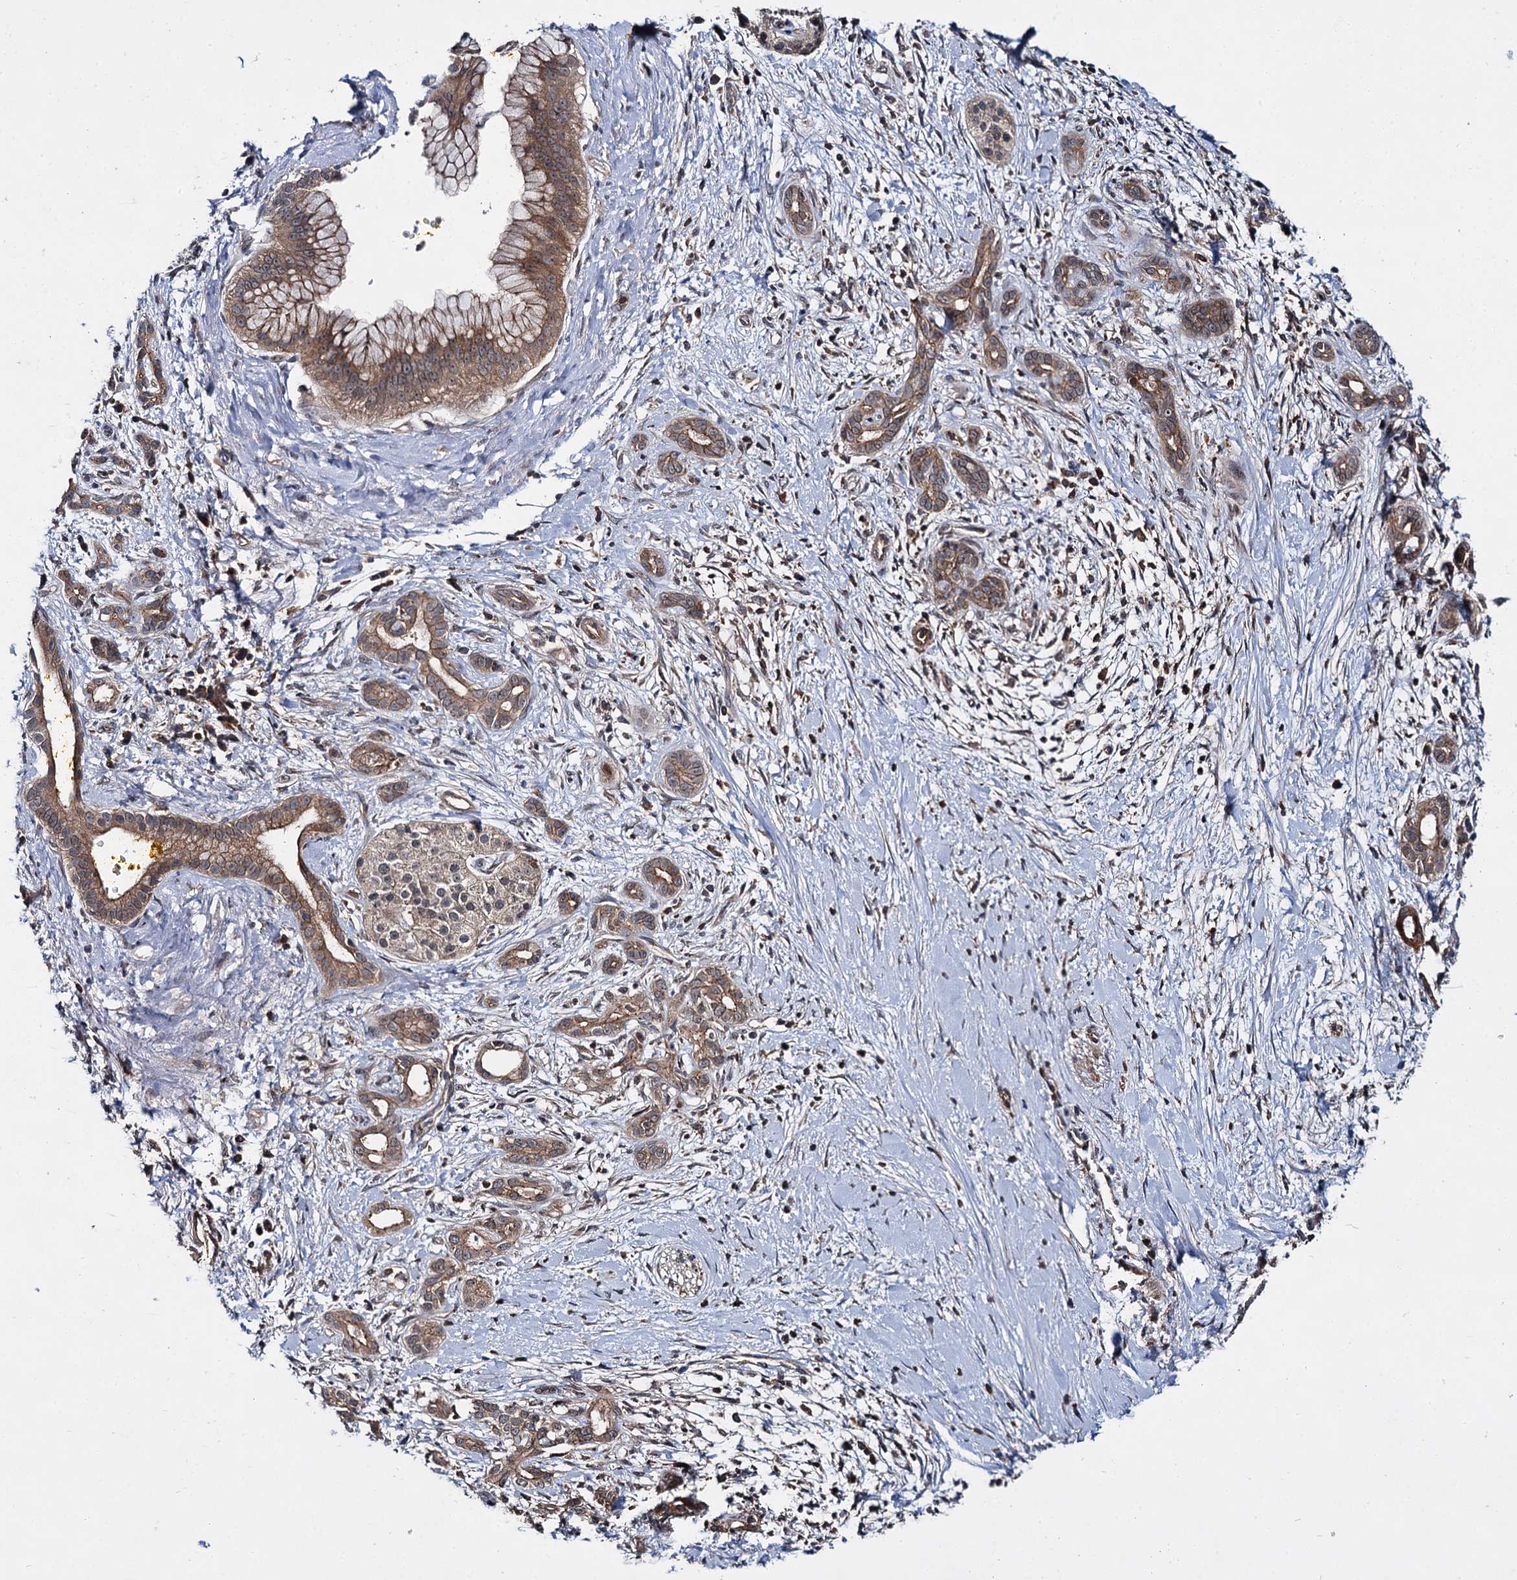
{"staining": {"intensity": "moderate", "quantity": ">75%", "location": "cytoplasmic/membranous"}, "tissue": "pancreatic cancer", "cell_type": "Tumor cells", "image_type": "cancer", "snomed": [{"axis": "morphology", "description": "Adenocarcinoma, NOS"}, {"axis": "topography", "description": "Pancreas"}], "caption": "DAB immunohistochemical staining of pancreatic adenocarcinoma demonstrates moderate cytoplasmic/membranous protein expression in about >75% of tumor cells.", "gene": "ABLIM1", "patient": {"sex": "male", "age": 58}}